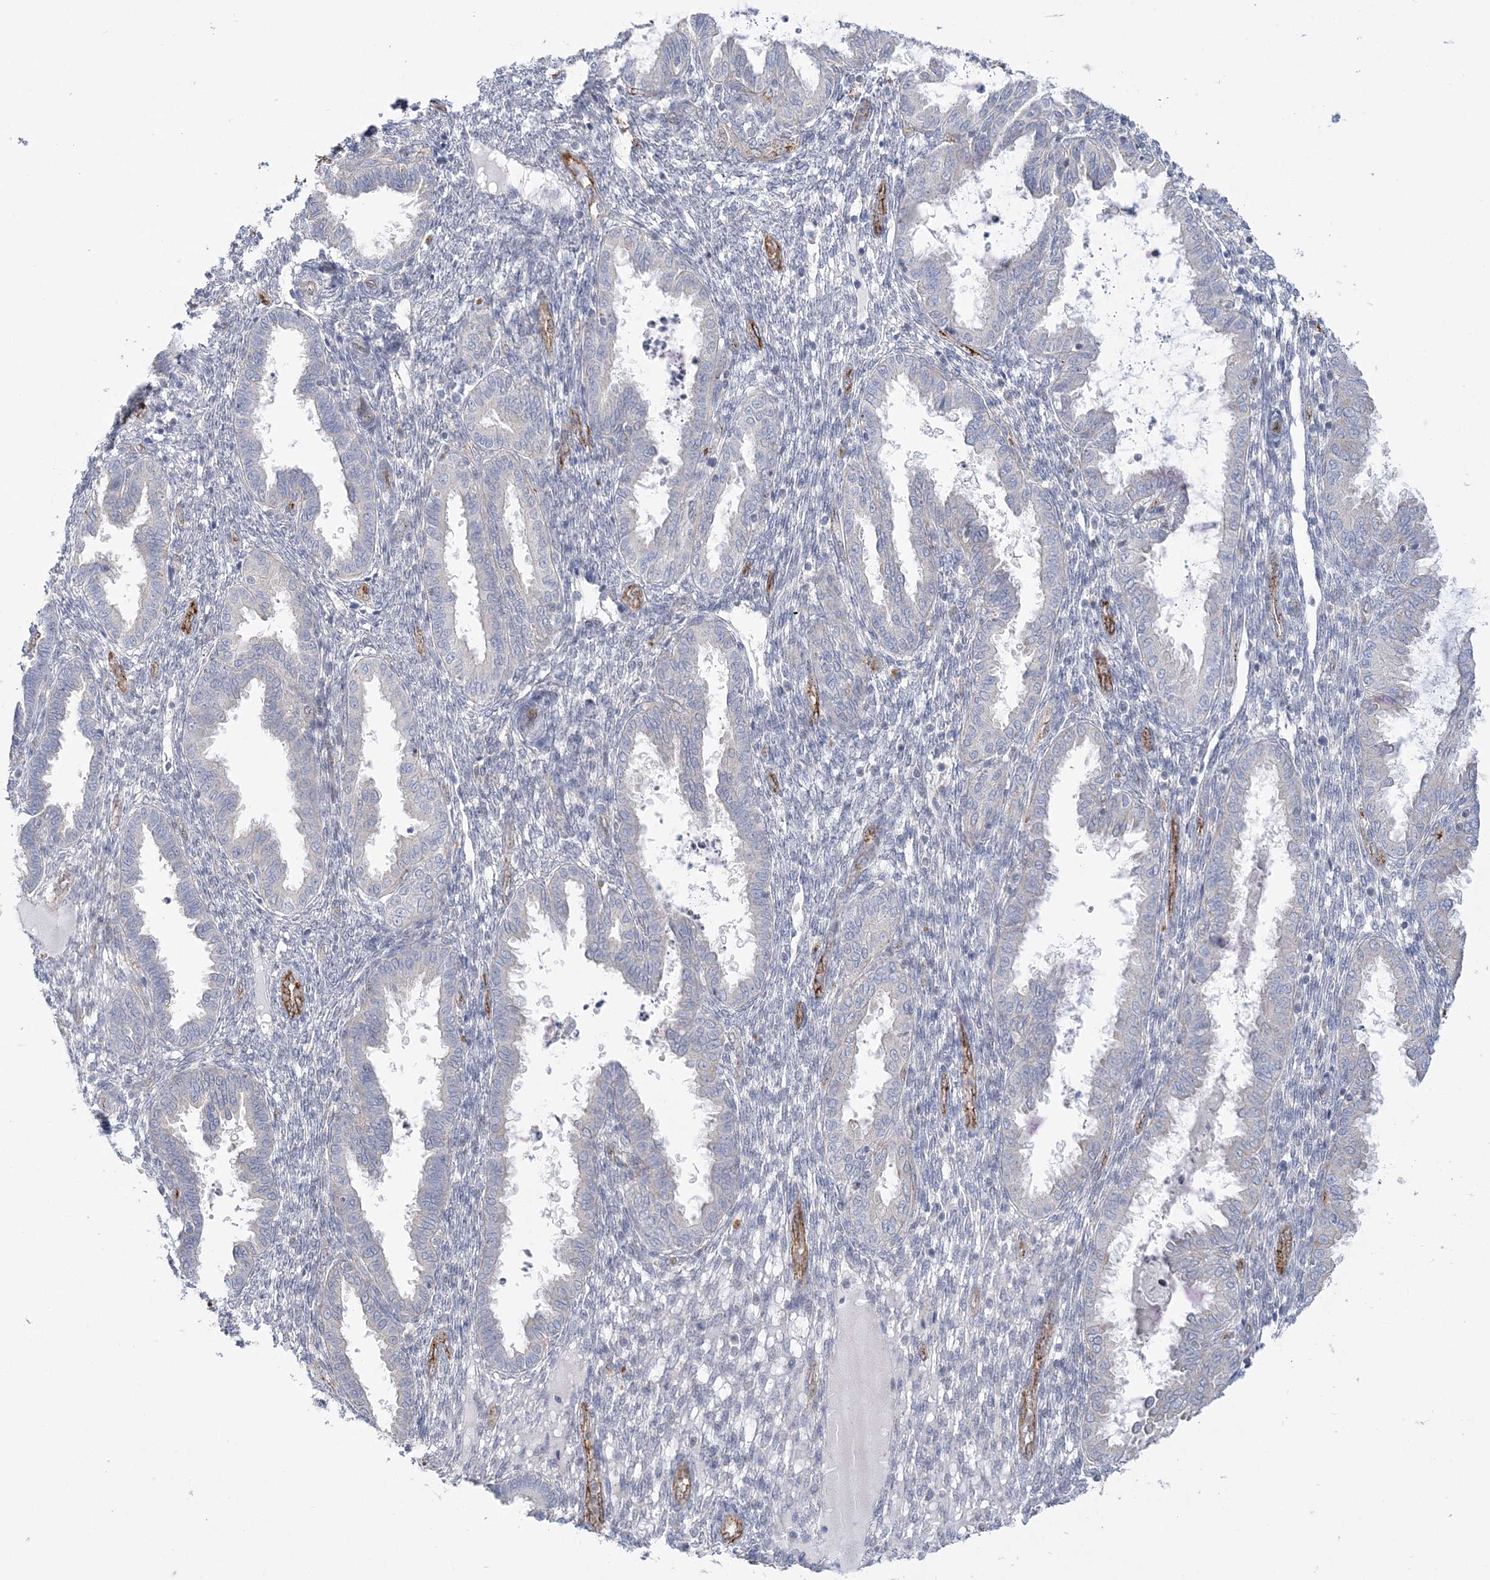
{"staining": {"intensity": "negative", "quantity": "none", "location": "none"}, "tissue": "endometrium", "cell_type": "Cells in endometrial stroma", "image_type": "normal", "snomed": [{"axis": "morphology", "description": "Normal tissue, NOS"}, {"axis": "topography", "description": "Endometrium"}], "caption": "High power microscopy histopathology image of an immunohistochemistry (IHC) photomicrograph of benign endometrium, revealing no significant positivity in cells in endometrial stroma.", "gene": "INPP1", "patient": {"sex": "female", "age": 33}}